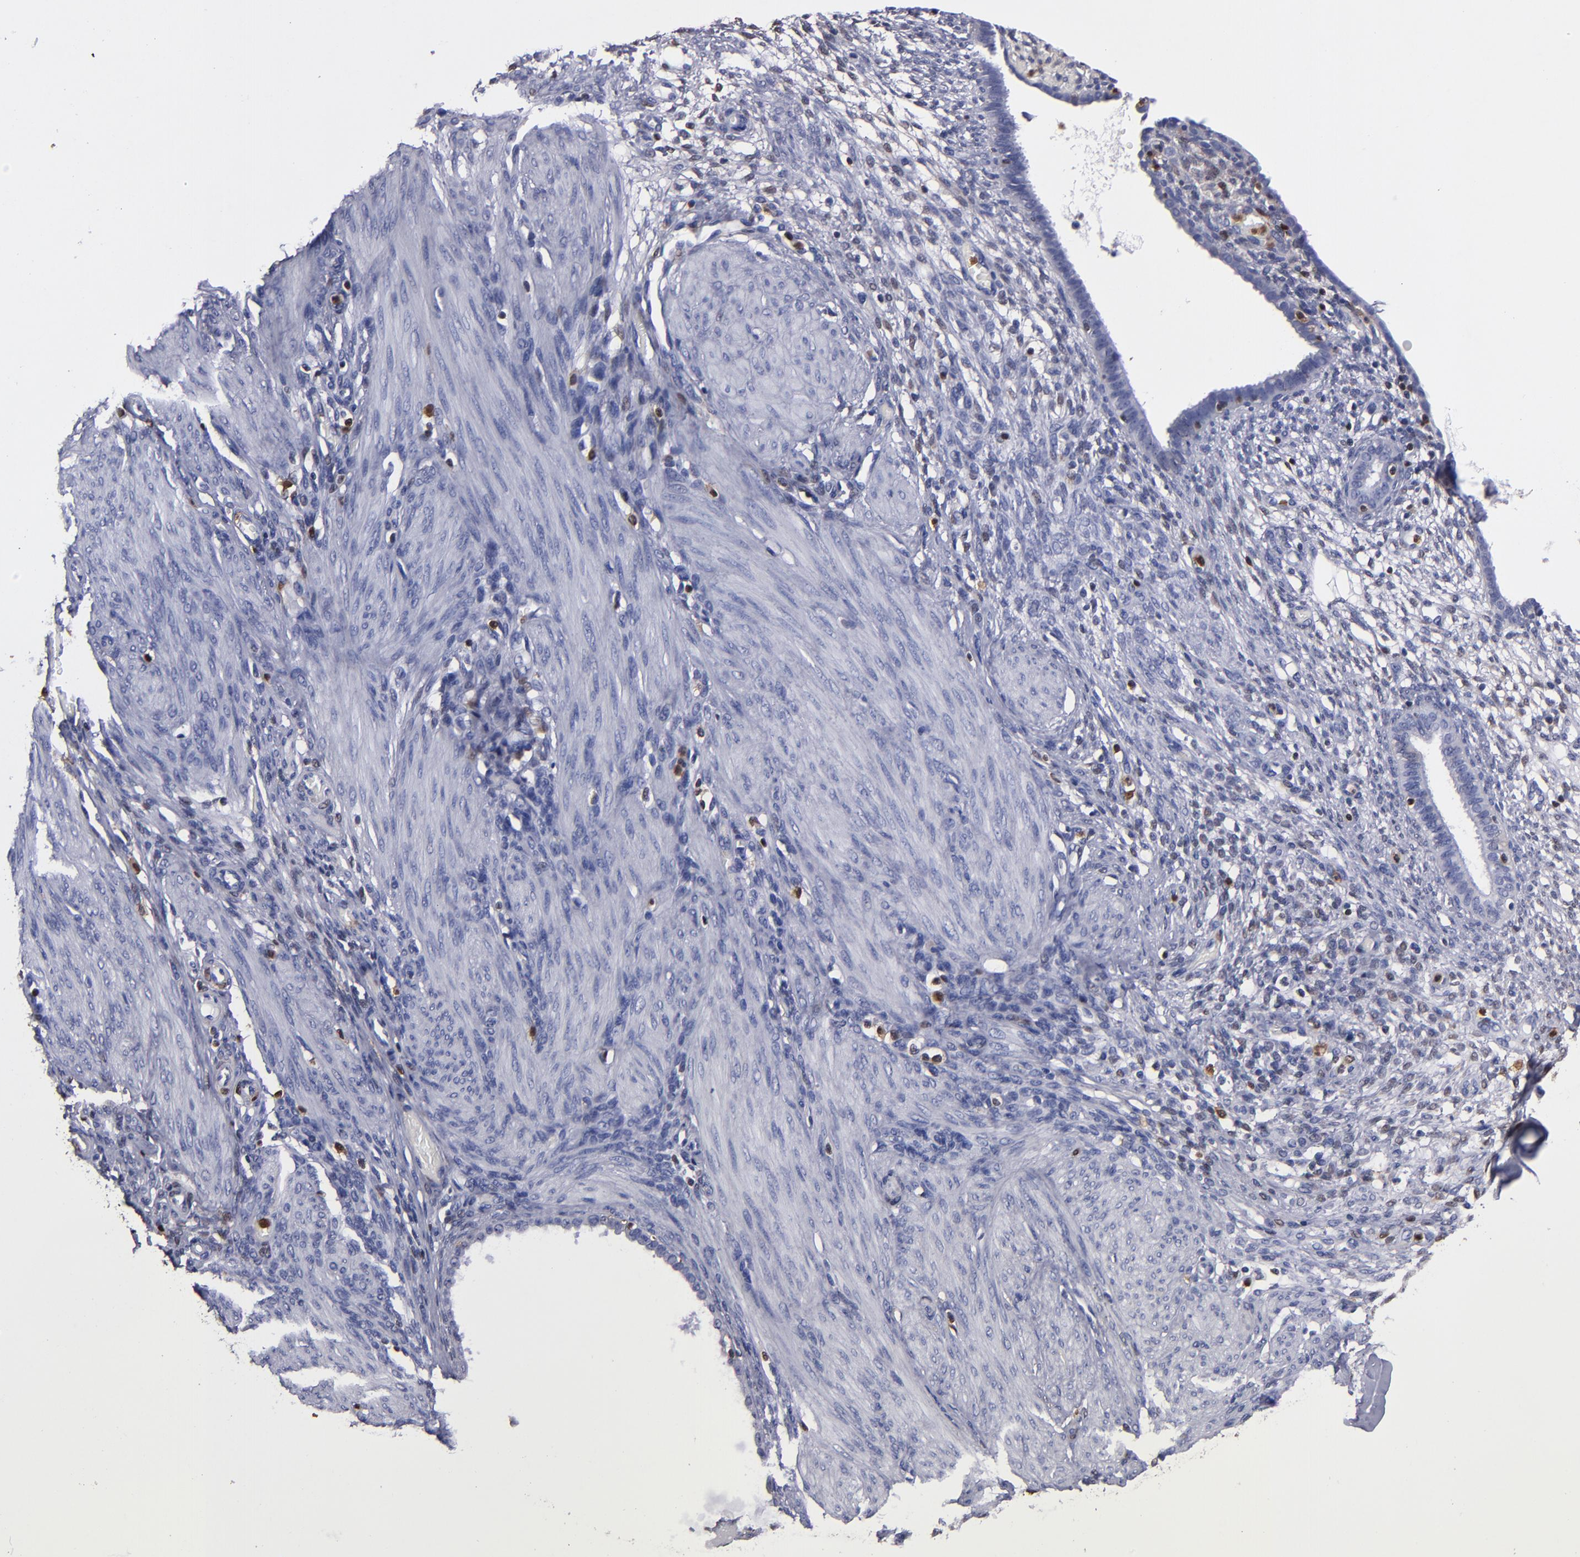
{"staining": {"intensity": "negative", "quantity": "none", "location": "none"}, "tissue": "endometrium", "cell_type": "Cells in endometrial stroma", "image_type": "normal", "snomed": [{"axis": "morphology", "description": "Normal tissue, NOS"}, {"axis": "topography", "description": "Endometrium"}], "caption": "DAB (3,3'-diaminobenzidine) immunohistochemical staining of unremarkable human endometrium exhibits no significant positivity in cells in endometrial stroma. (Stains: DAB (3,3'-diaminobenzidine) immunohistochemistry with hematoxylin counter stain, Microscopy: brightfield microscopy at high magnification).", "gene": "S100A4", "patient": {"sex": "female", "age": 72}}